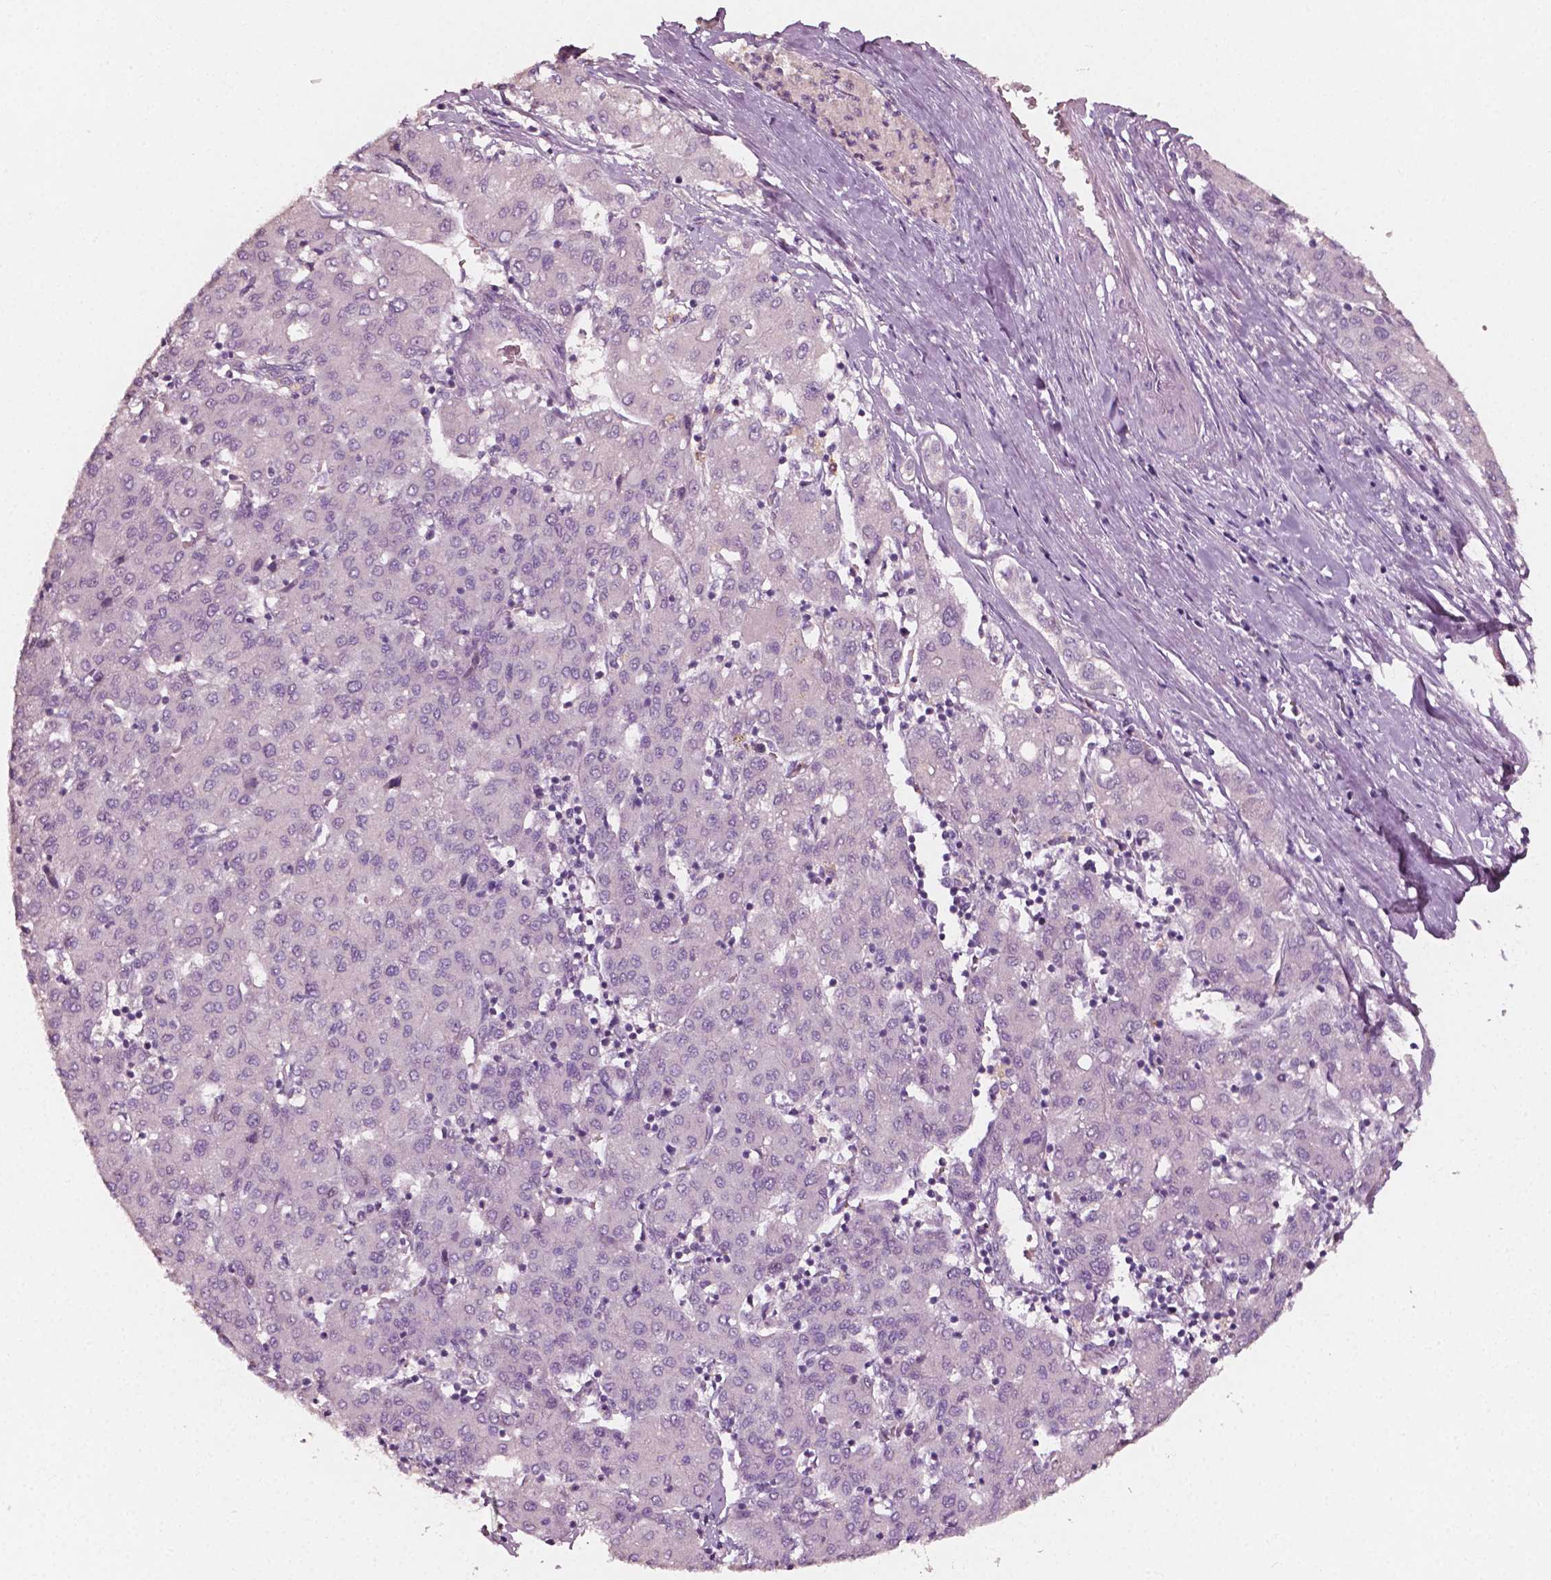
{"staining": {"intensity": "negative", "quantity": "none", "location": "none"}, "tissue": "liver cancer", "cell_type": "Tumor cells", "image_type": "cancer", "snomed": [{"axis": "morphology", "description": "Carcinoma, Hepatocellular, NOS"}, {"axis": "topography", "description": "Liver"}], "caption": "DAB immunohistochemical staining of liver hepatocellular carcinoma reveals no significant expression in tumor cells. The staining is performed using DAB (3,3'-diaminobenzidine) brown chromogen with nuclei counter-stained in using hematoxylin.", "gene": "PLA2R1", "patient": {"sex": "male", "age": 65}}